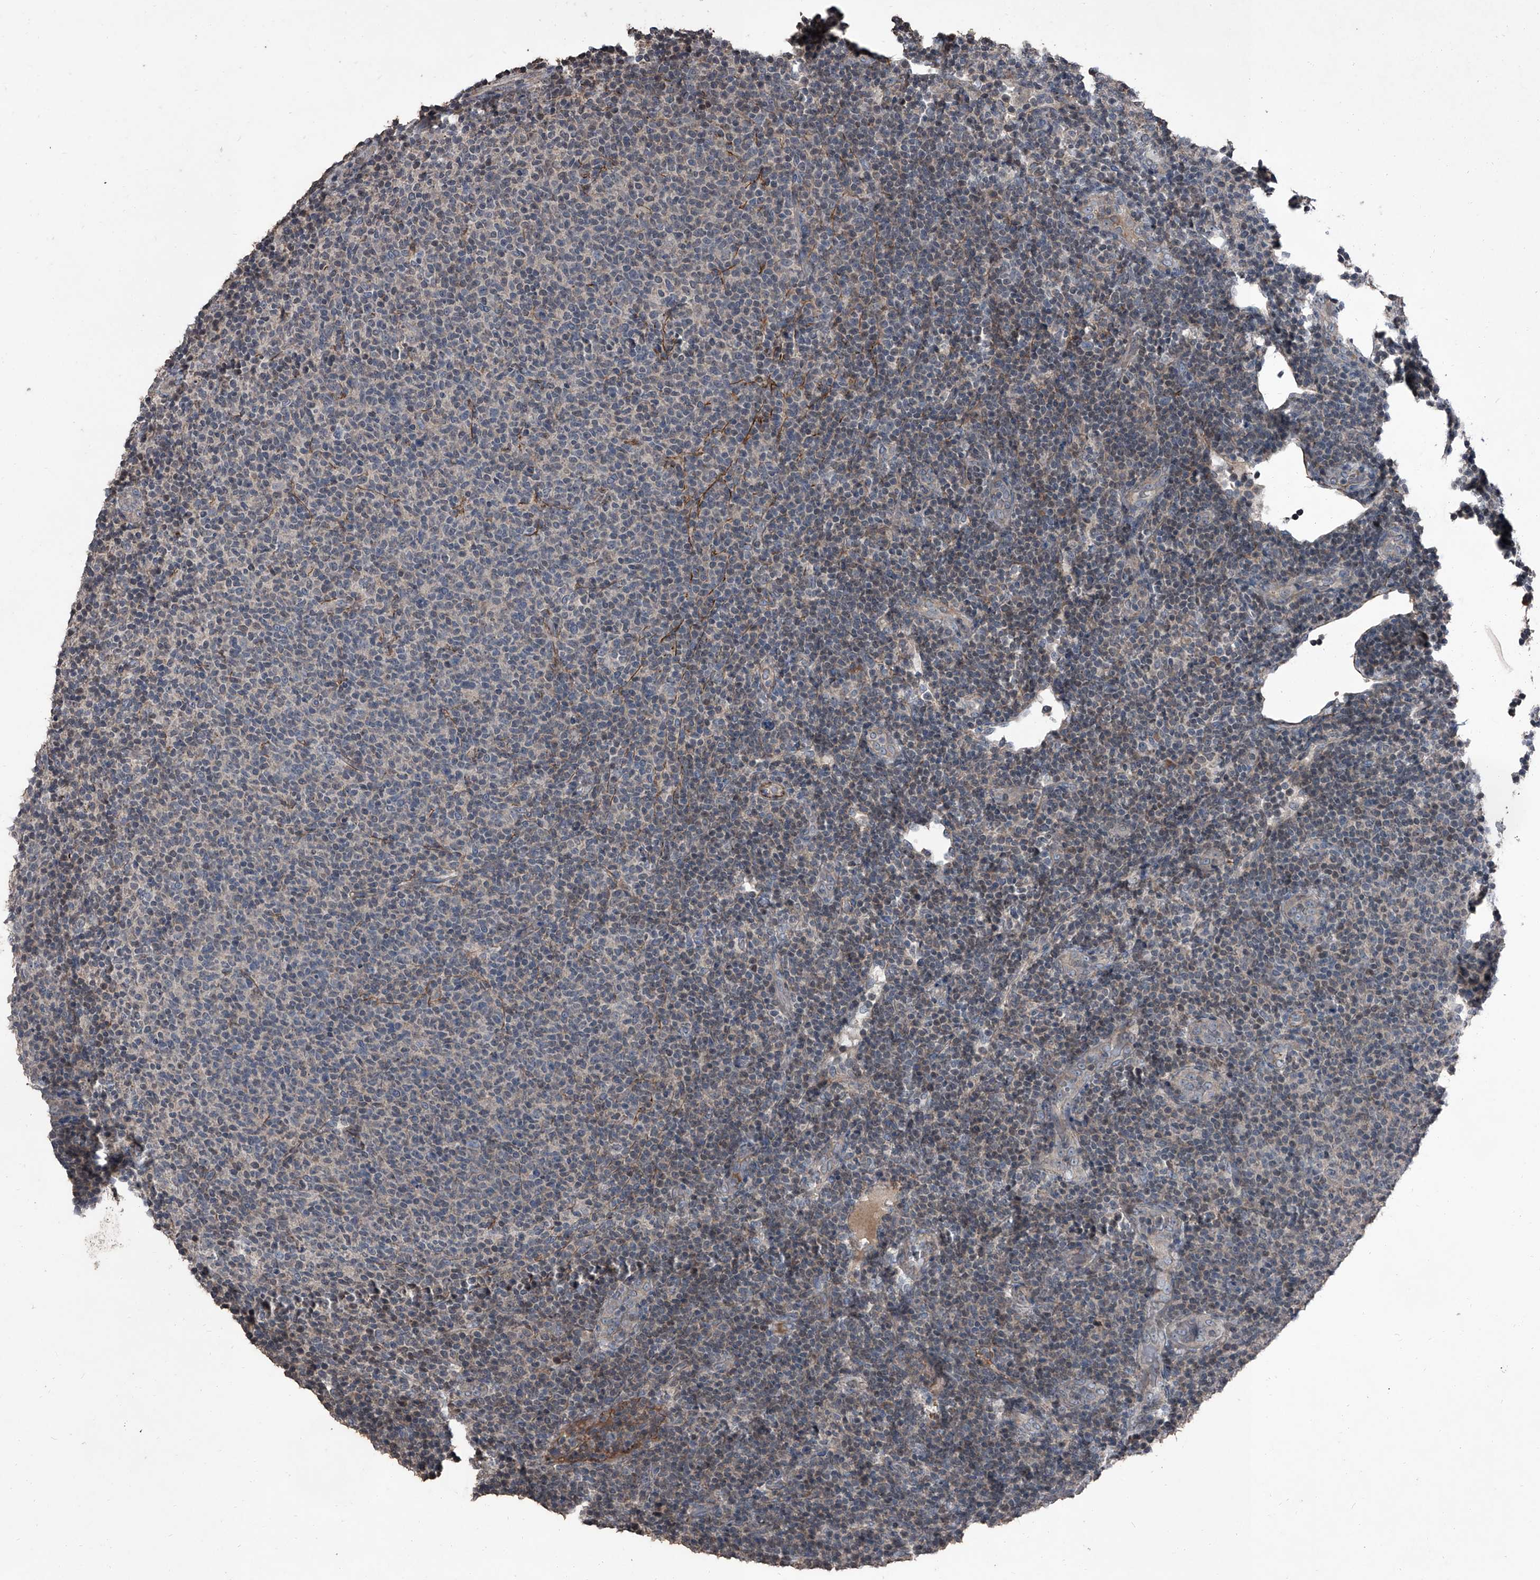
{"staining": {"intensity": "negative", "quantity": "none", "location": "none"}, "tissue": "lymphoma", "cell_type": "Tumor cells", "image_type": "cancer", "snomed": [{"axis": "morphology", "description": "Malignant lymphoma, non-Hodgkin's type, Low grade"}, {"axis": "topography", "description": "Lymph node"}], "caption": "DAB (3,3'-diaminobenzidine) immunohistochemical staining of malignant lymphoma, non-Hodgkin's type (low-grade) shows no significant positivity in tumor cells.", "gene": "OARD1", "patient": {"sex": "male", "age": 66}}